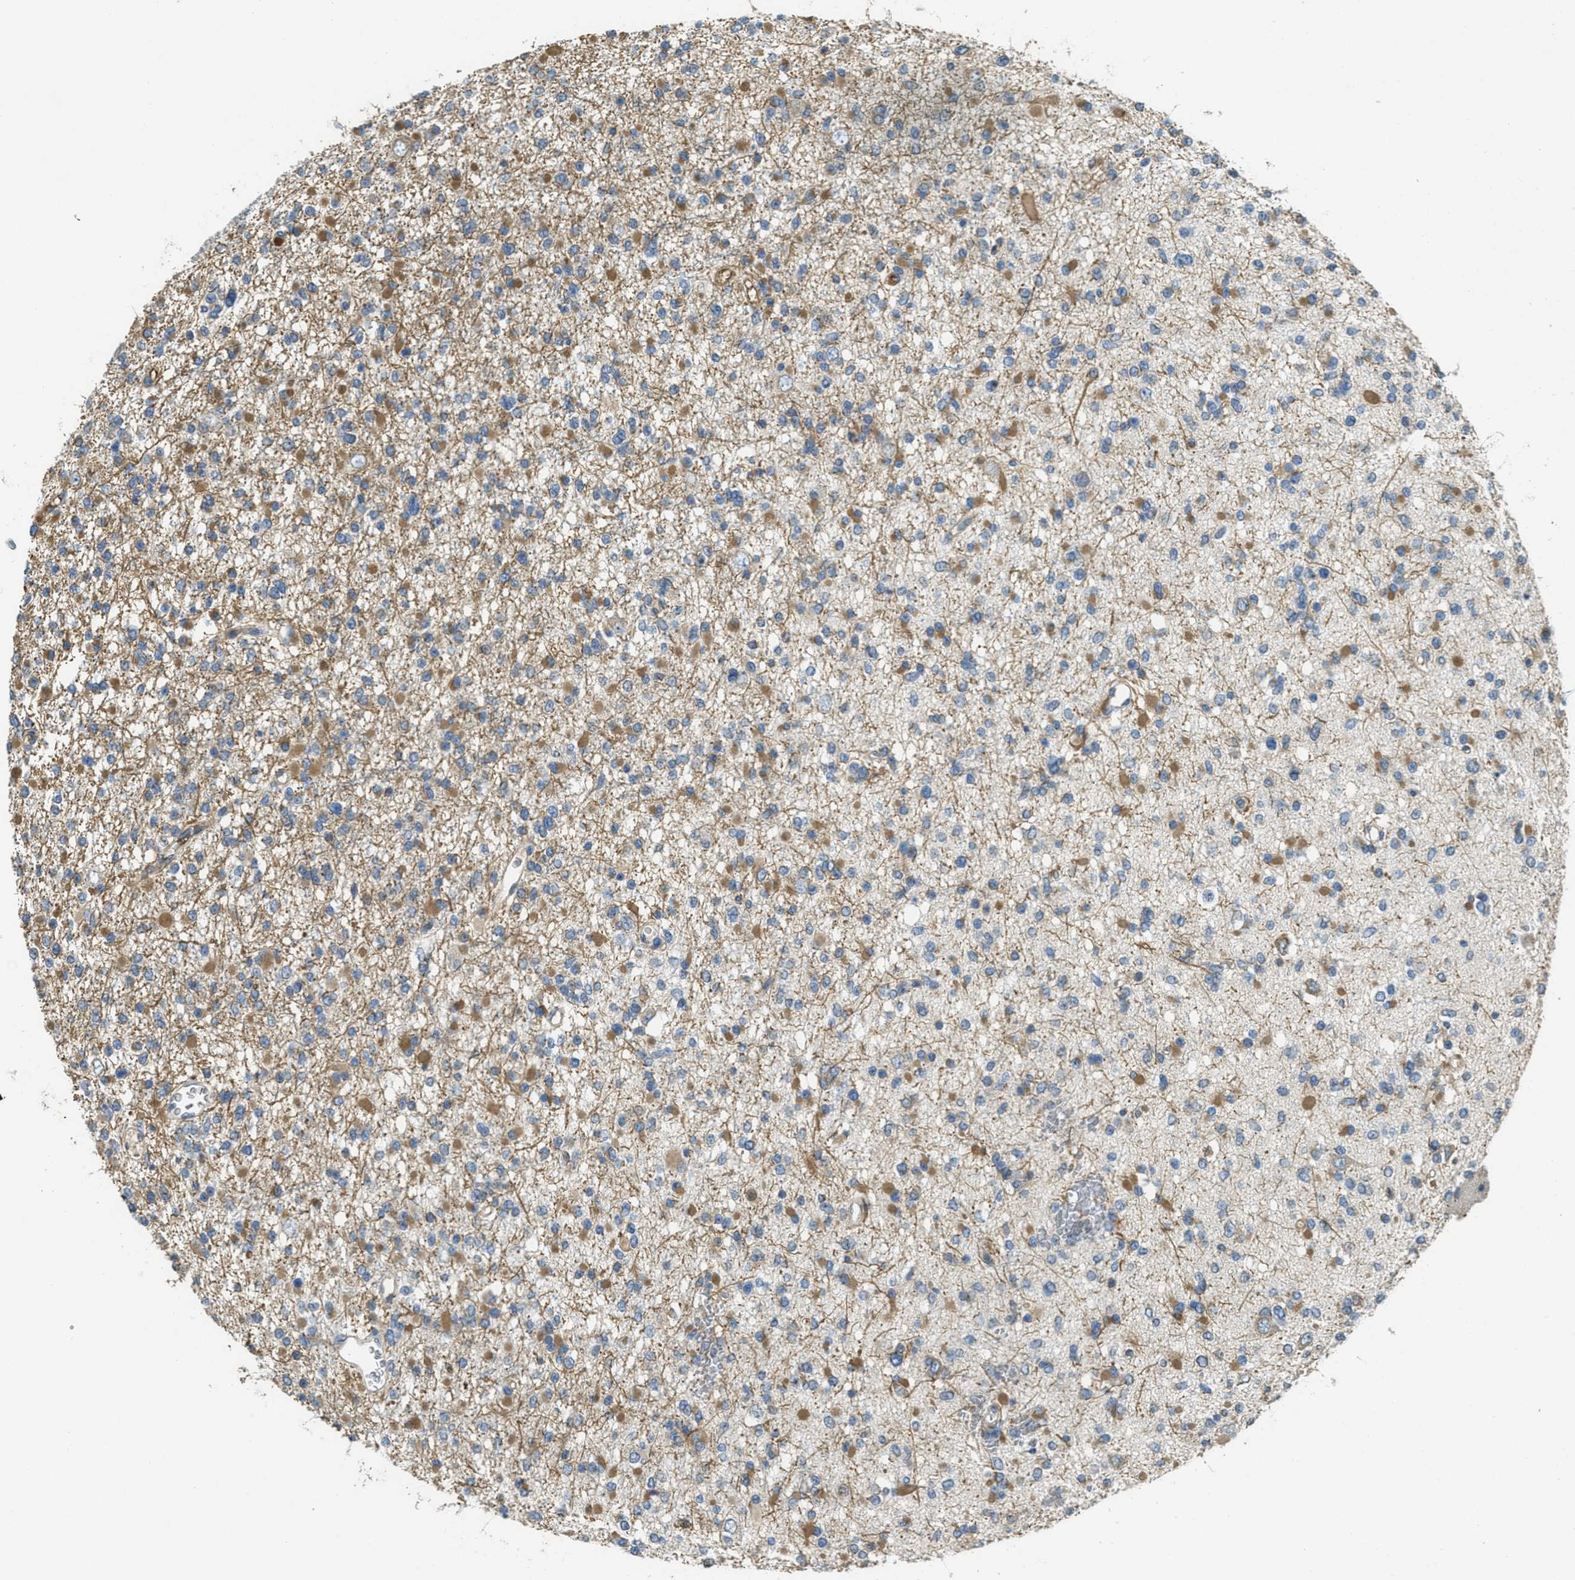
{"staining": {"intensity": "moderate", "quantity": "25%-75%", "location": "cytoplasmic/membranous"}, "tissue": "glioma", "cell_type": "Tumor cells", "image_type": "cancer", "snomed": [{"axis": "morphology", "description": "Glioma, malignant, Low grade"}, {"axis": "topography", "description": "Brain"}], "caption": "A high-resolution photomicrograph shows immunohistochemistry (IHC) staining of glioma, which shows moderate cytoplasmic/membranous staining in approximately 25%-75% of tumor cells.", "gene": "MPDU1", "patient": {"sex": "female", "age": 22}}